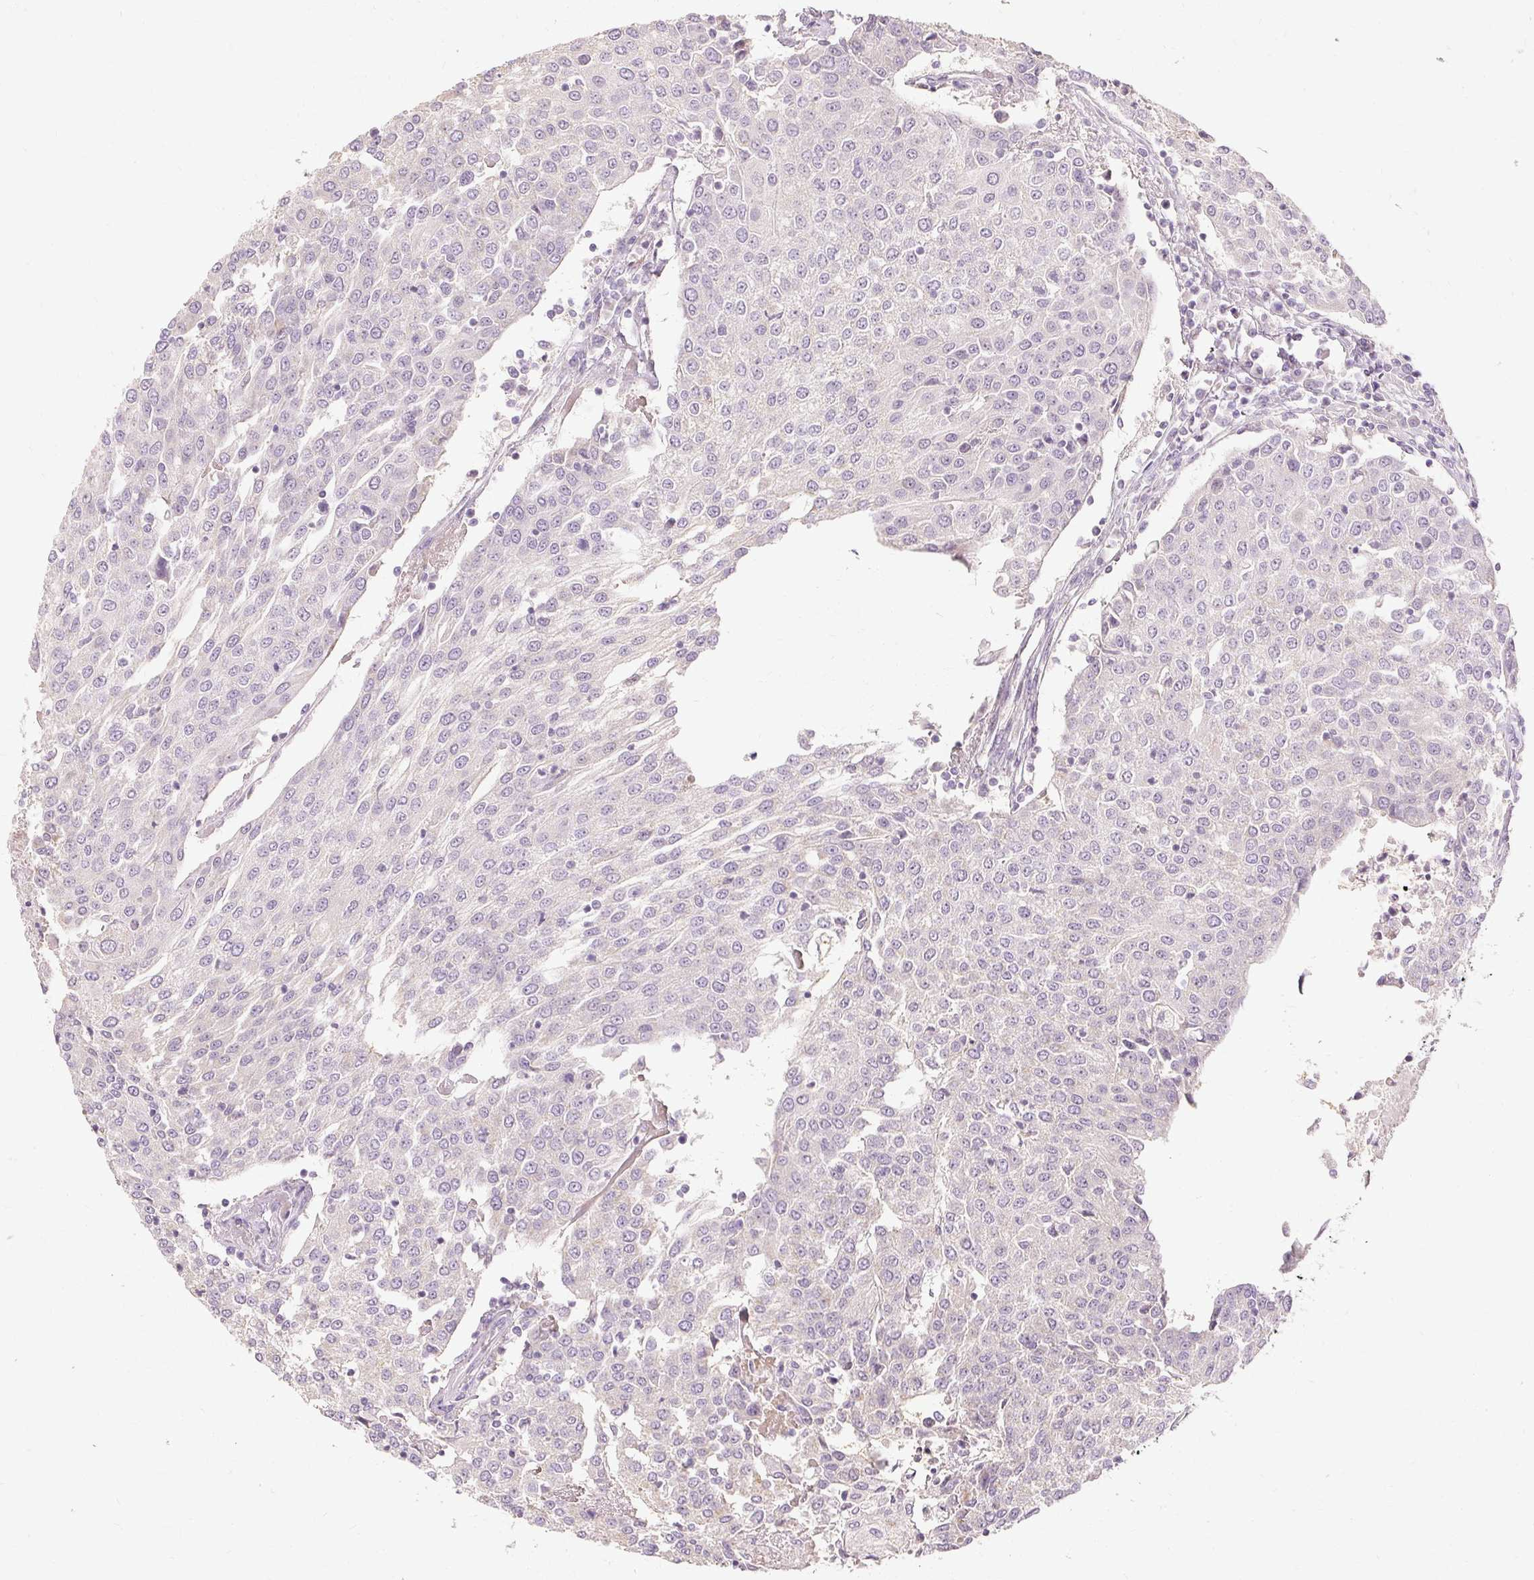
{"staining": {"intensity": "negative", "quantity": "none", "location": "none"}, "tissue": "urothelial cancer", "cell_type": "Tumor cells", "image_type": "cancer", "snomed": [{"axis": "morphology", "description": "Urothelial carcinoma, High grade"}, {"axis": "topography", "description": "Urinary bladder"}], "caption": "High power microscopy histopathology image of an IHC histopathology image of high-grade urothelial carcinoma, revealing no significant positivity in tumor cells.", "gene": "CAPN3", "patient": {"sex": "female", "age": 85}}